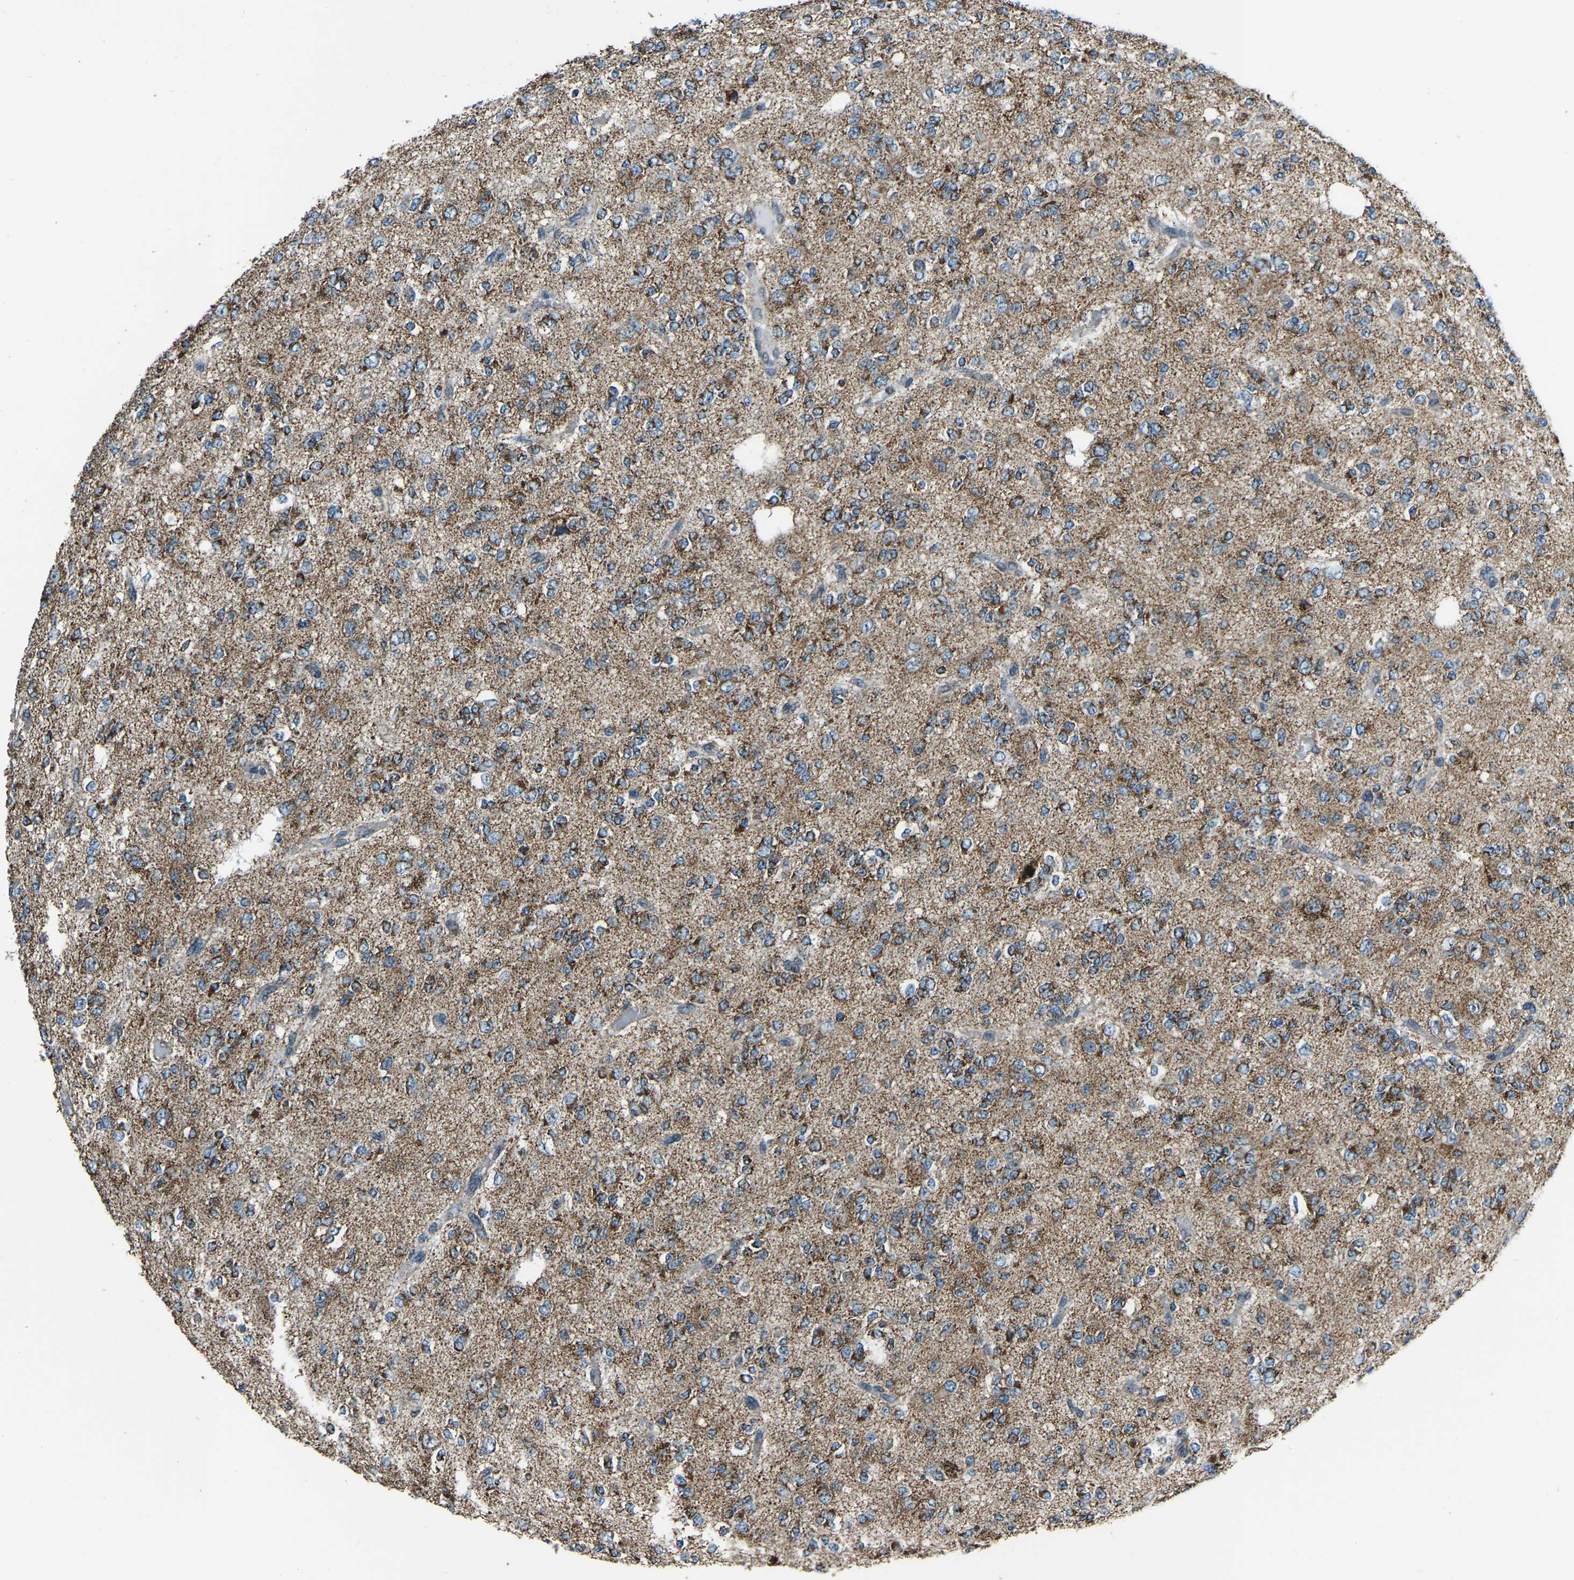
{"staining": {"intensity": "strong", "quantity": ">75%", "location": "cytoplasmic/membranous"}, "tissue": "glioma", "cell_type": "Tumor cells", "image_type": "cancer", "snomed": [{"axis": "morphology", "description": "Glioma, malignant, Low grade"}, {"axis": "topography", "description": "Brain"}], "caption": "Protein expression analysis of malignant glioma (low-grade) reveals strong cytoplasmic/membranous positivity in approximately >75% of tumor cells.", "gene": "RBM33", "patient": {"sex": "male", "age": 38}}